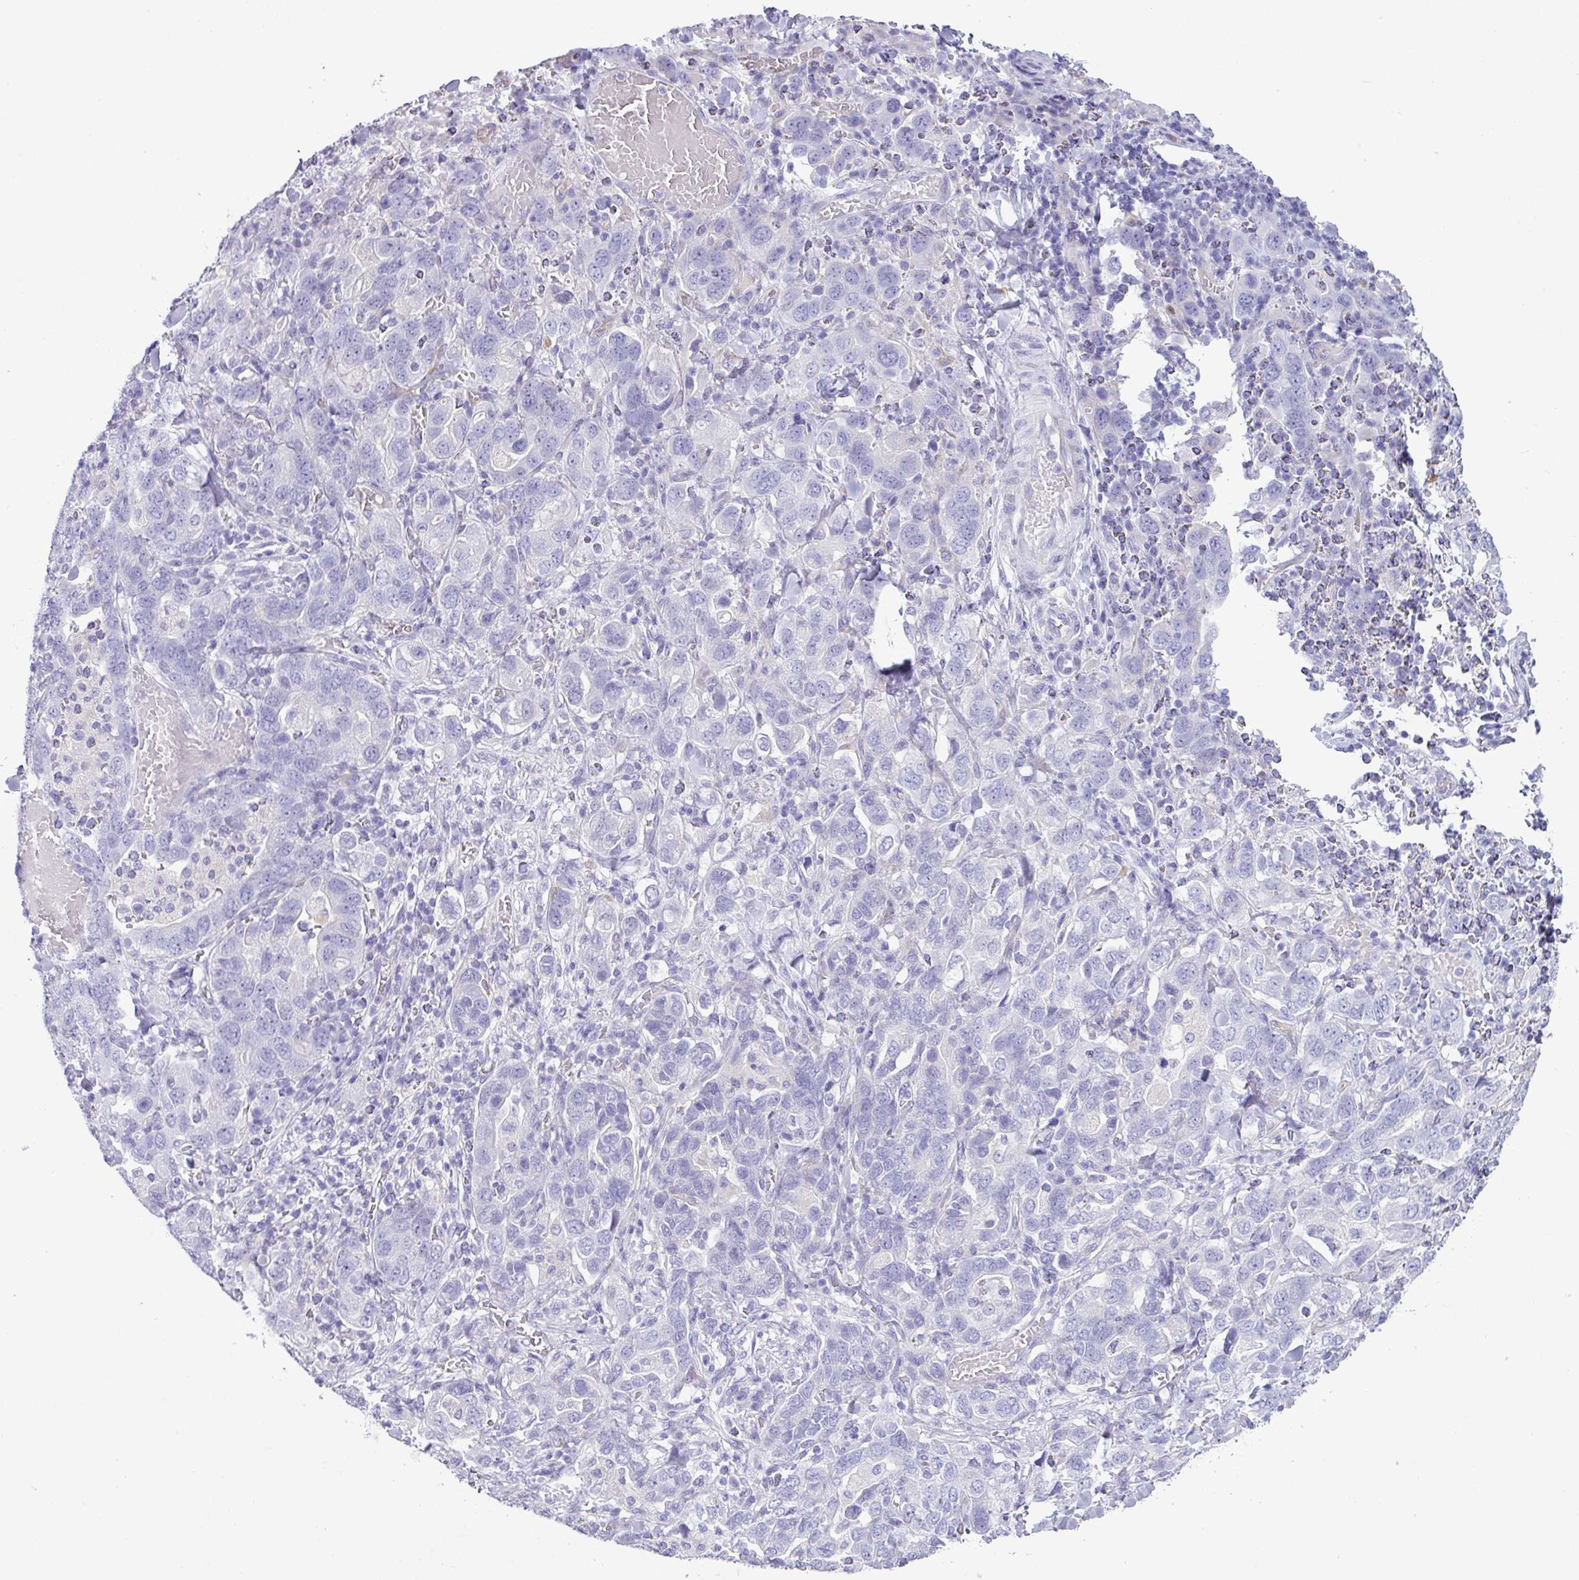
{"staining": {"intensity": "negative", "quantity": "none", "location": "none"}, "tissue": "stomach cancer", "cell_type": "Tumor cells", "image_type": "cancer", "snomed": [{"axis": "morphology", "description": "Adenocarcinoma, NOS"}, {"axis": "topography", "description": "Stomach, upper"}, {"axis": "topography", "description": "Stomach"}], "caption": "Adenocarcinoma (stomach) stained for a protein using IHC displays no positivity tumor cells.", "gene": "ABCC5", "patient": {"sex": "male", "age": 62}}